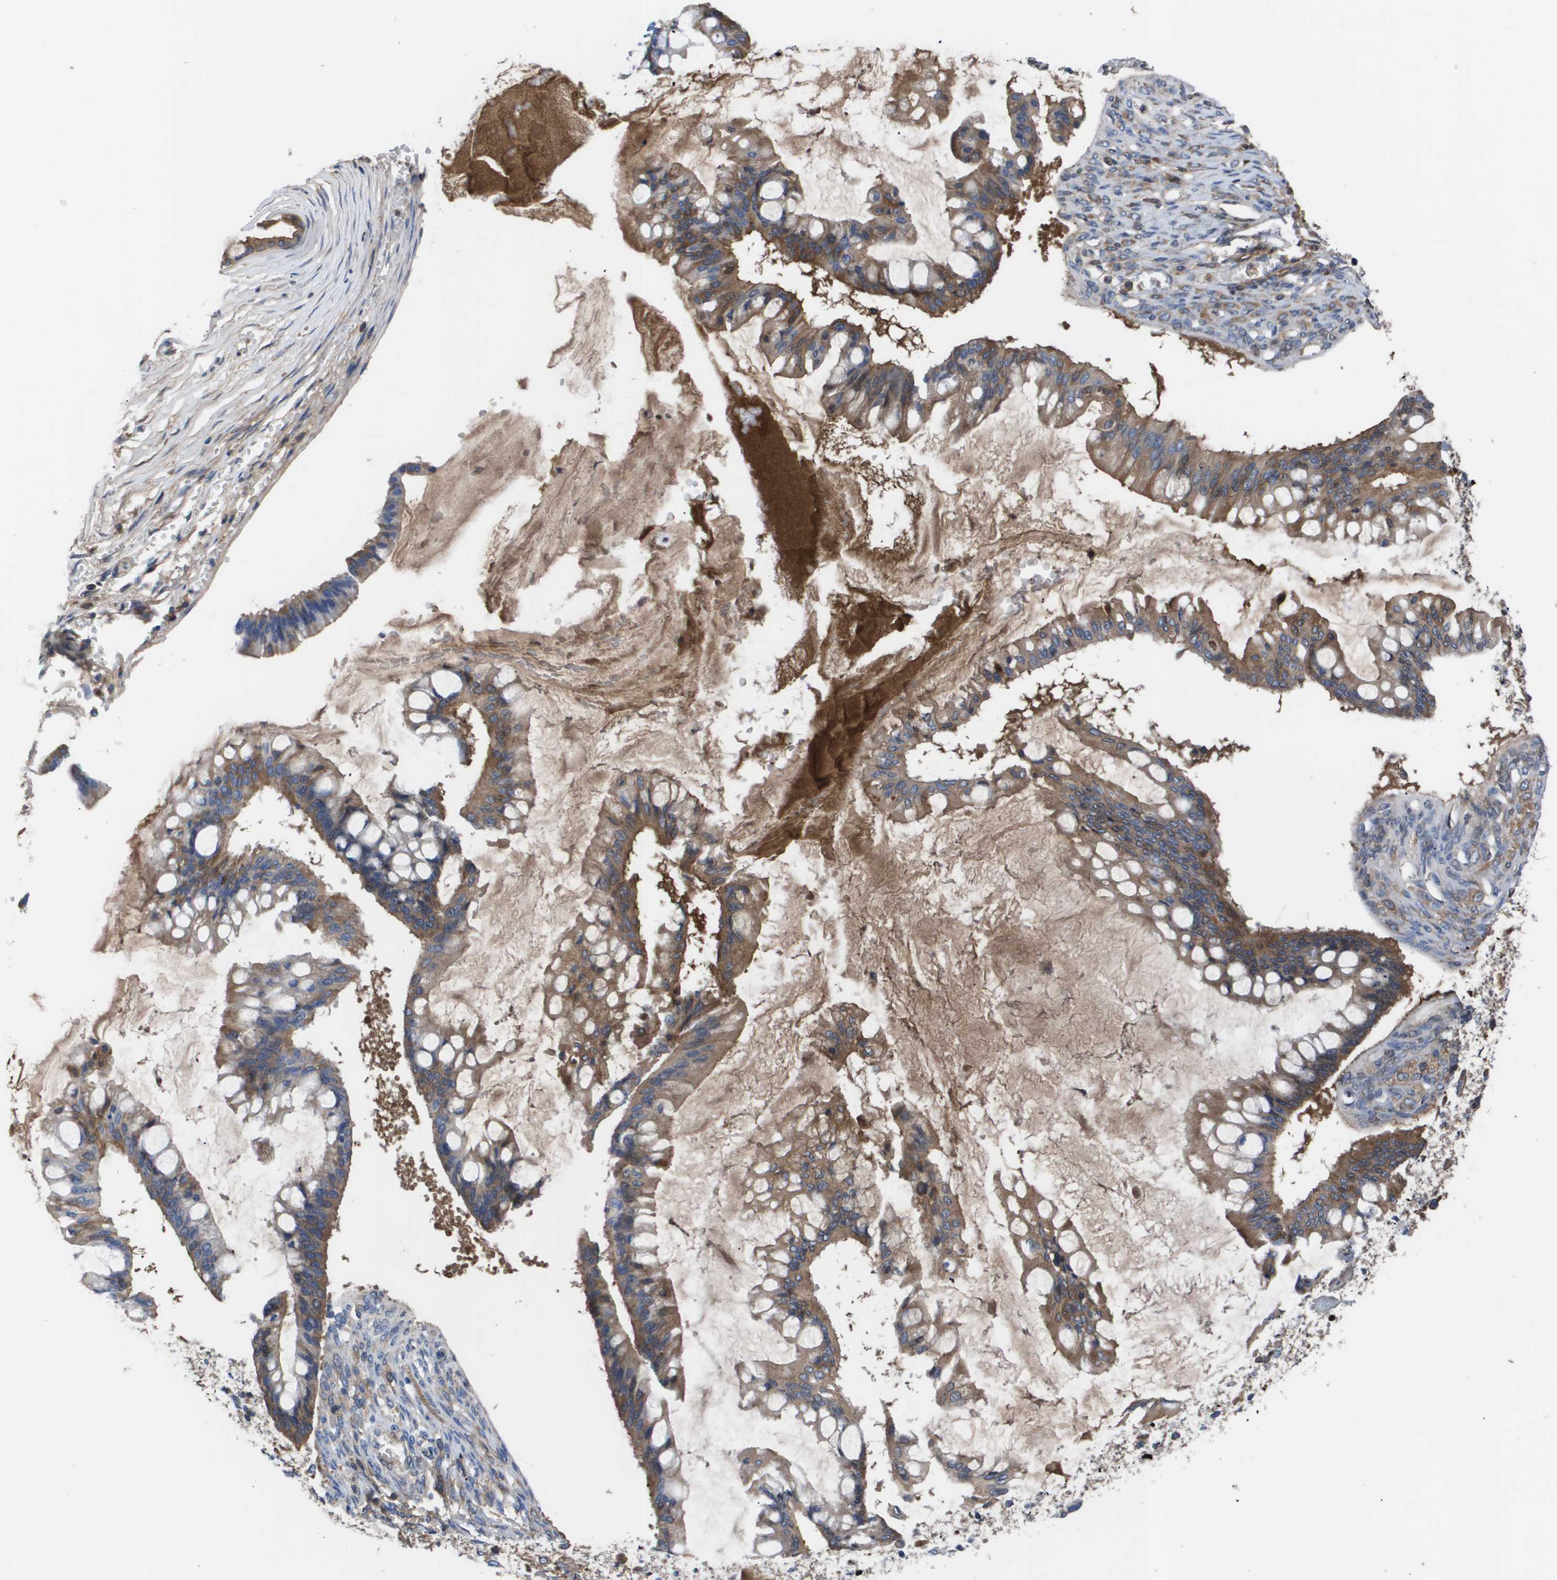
{"staining": {"intensity": "moderate", "quantity": ">75%", "location": "cytoplasmic/membranous"}, "tissue": "ovarian cancer", "cell_type": "Tumor cells", "image_type": "cancer", "snomed": [{"axis": "morphology", "description": "Cystadenocarcinoma, mucinous, NOS"}, {"axis": "topography", "description": "Ovary"}], "caption": "Ovarian mucinous cystadenocarcinoma was stained to show a protein in brown. There is medium levels of moderate cytoplasmic/membranous positivity in about >75% of tumor cells.", "gene": "SERPINA6", "patient": {"sex": "female", "age": 73}}